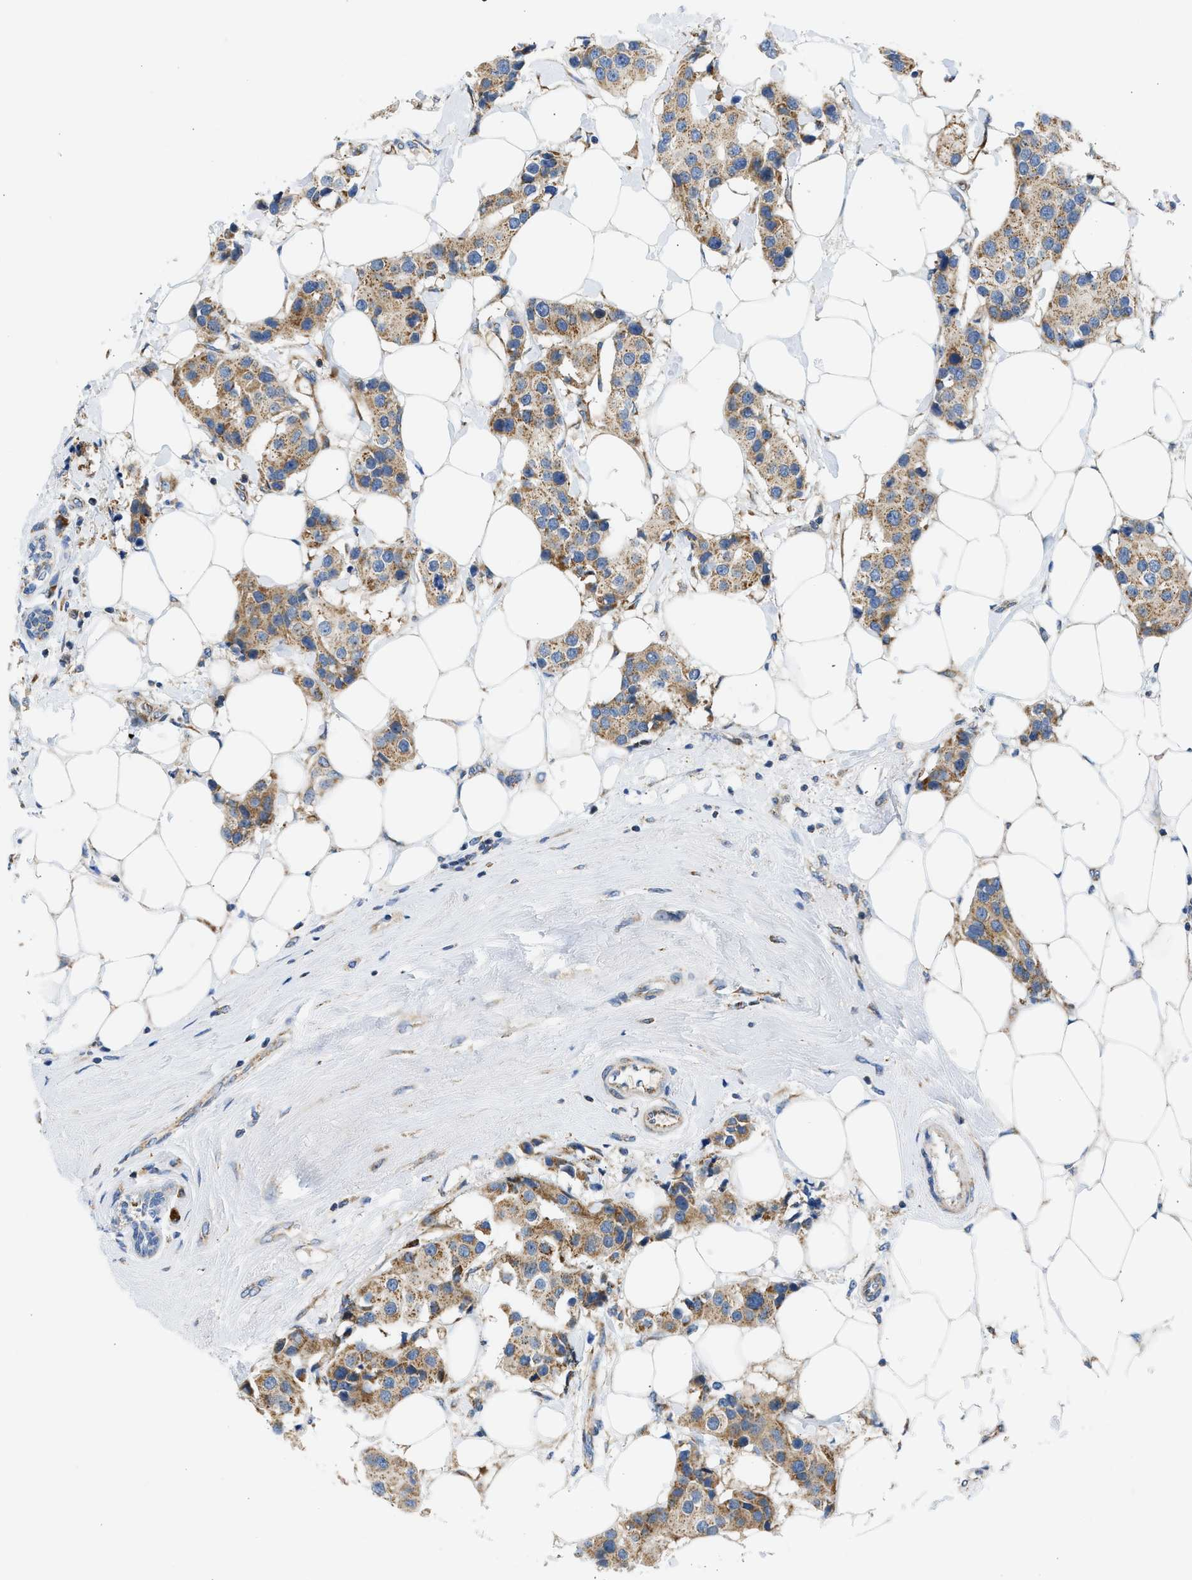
{"staining": {"intensity": "moderate", "quantity": ">75%", "location": "cytoplasmic/membranous"}, "tissue": "breast cancer", "cell_type": "Tumor cells", "image_type": "cancer", "snomed": [{"axis": "morphology", "description": "Normal tissue, NOS"}, {"axis": "morphology", "description": "Duct carcinoma"}, {"axis": "topography", "description": "Breast"}], "caption": "A medium amount of moderate cytoplasmic/membranous expression is appreciated in approximately >75% of tumor cells in breast cancer tissue.", "gene": "CAMKK2", "patient": {"sex": "female", "age": 39}}